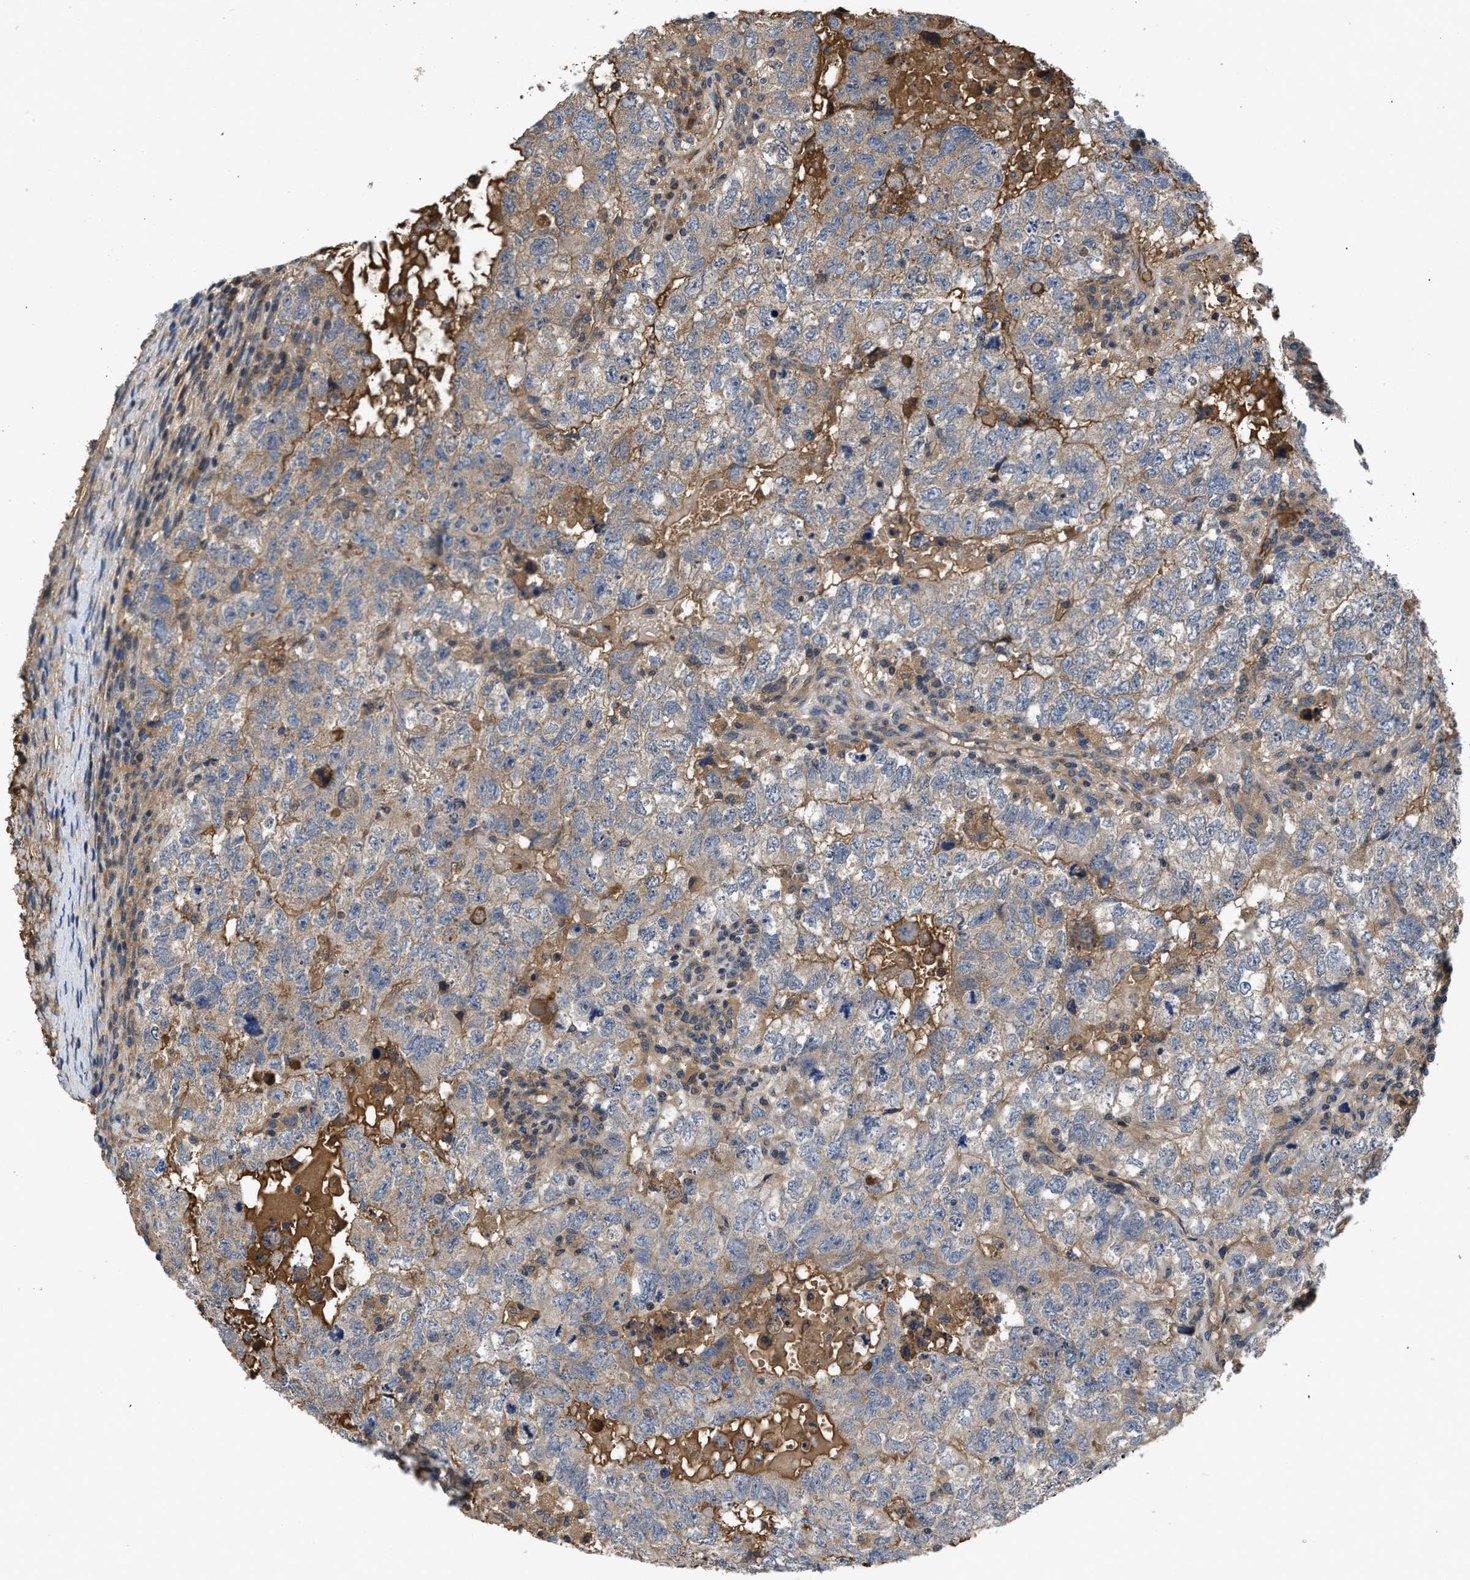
{"staining": {"intensity": "moderate", "quantity": ">75%", "location": "cytoplasmic/membranous"}, "tissue": "testis cancer", "cell_type": "Tumor cells", "image_type": "cancer", "snomed": [{"axis": "morphology", "description": "Carcinoma, Embryonal, NOS"}, {"axis": "topography", "description": "Testis"}], "caption": "Brown immunohistochemical staining in testis embryonal carcinoma reveals moderate cytoplasmic/membranous positivity in approximately >75% of tumor cells.", "gene": "VPS4A", "patient": {"sex": "male", "age": 36}}